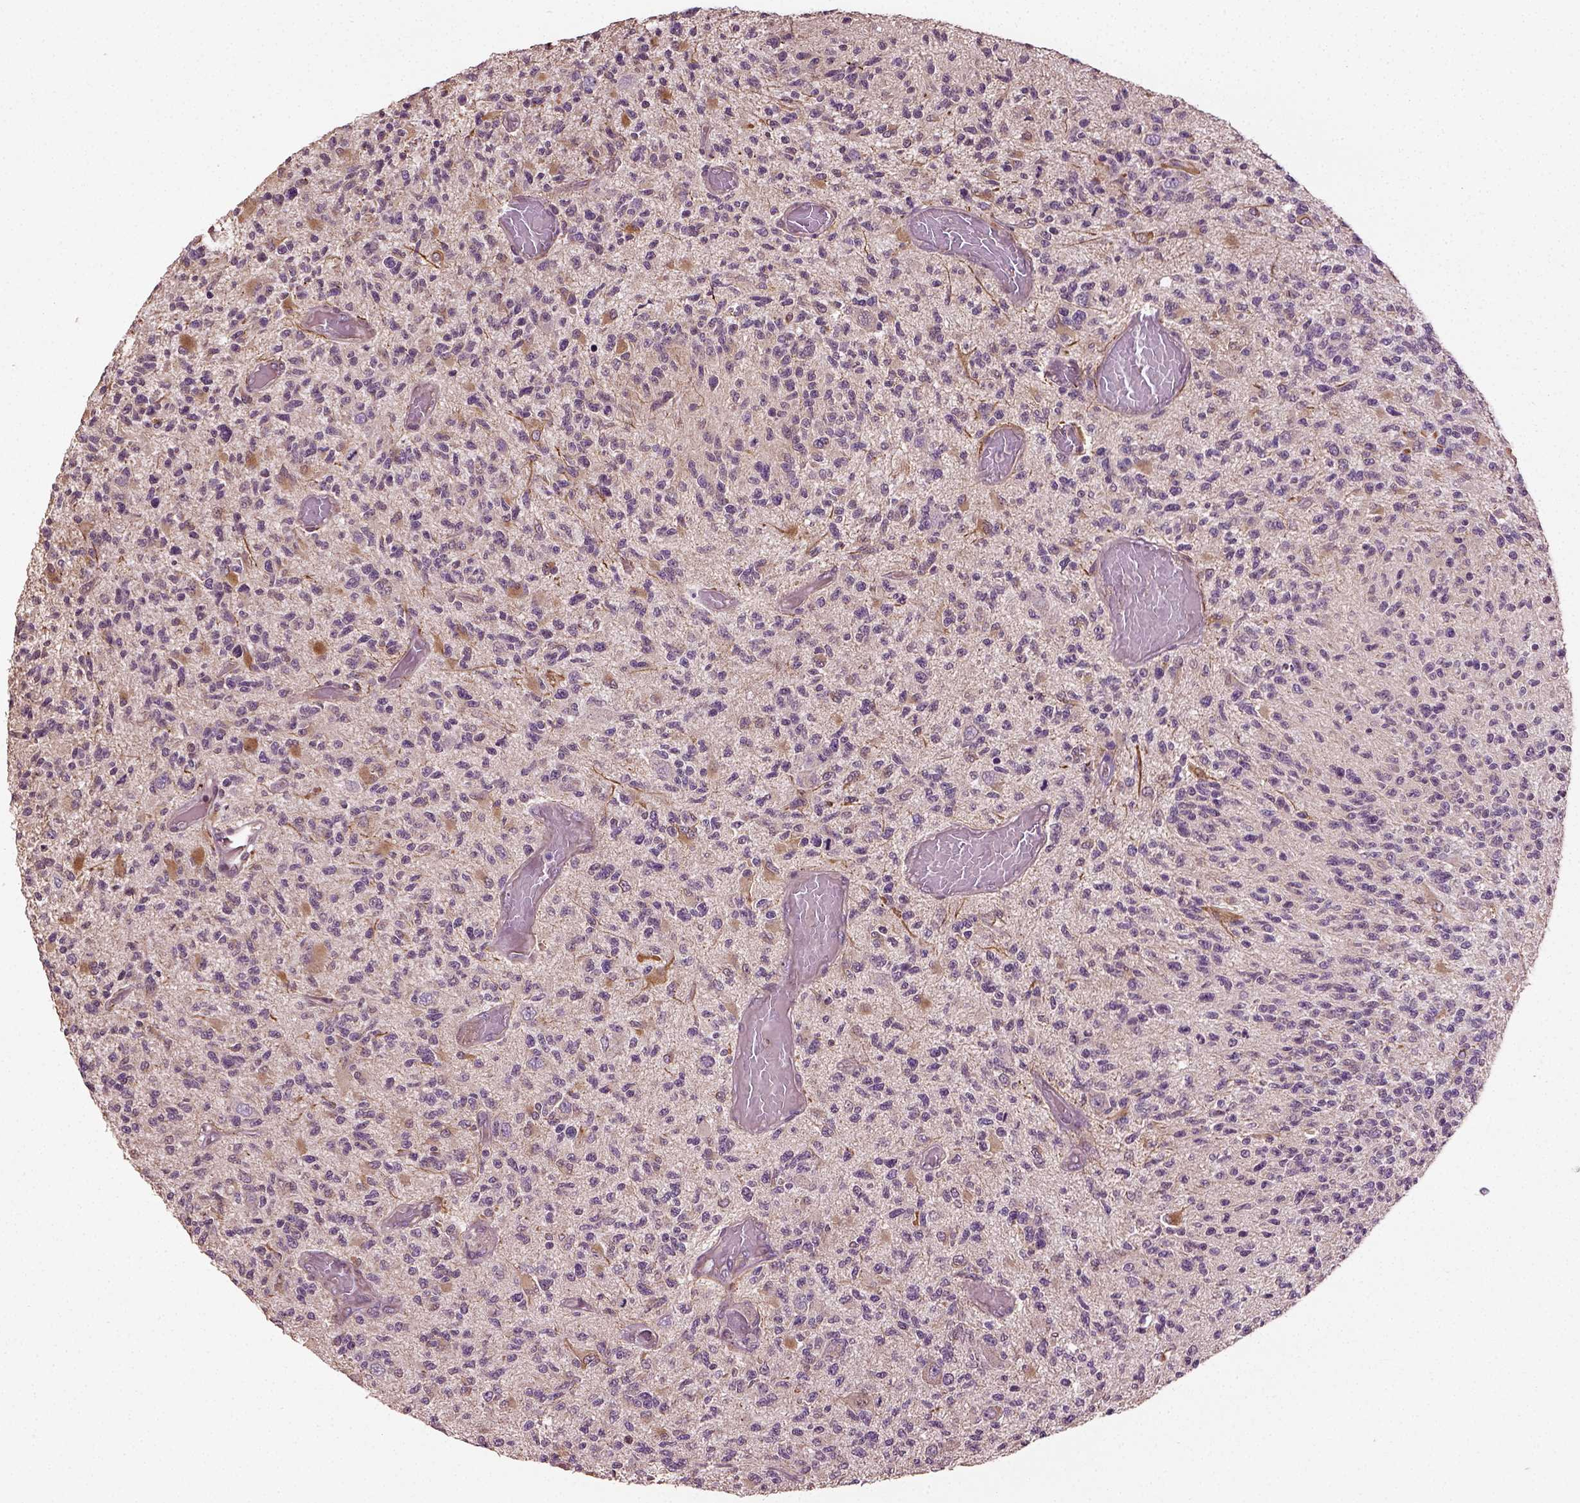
{"staining": {"intensity": "negative", "quantity": "none", "location": "none"}, "tissue": "glioma", "cell_type": "Tumor cells", "image_type": "cancer", "snomed": [{"axis": "morphology", "description": "Glioma, malignant, High grade"}, {"axis": "topography", "description": "Brain"}], "caption": "Image shows no significant protein staining in tumor cells of glioma. The staining was performed using DAB to visualize the protein expression in brown, while the nuclei were stained in blue with hematoxylin (Magnification: 20x).", "gene": "ERV3-1", "patient": {"sex": "female", "age": 63}}